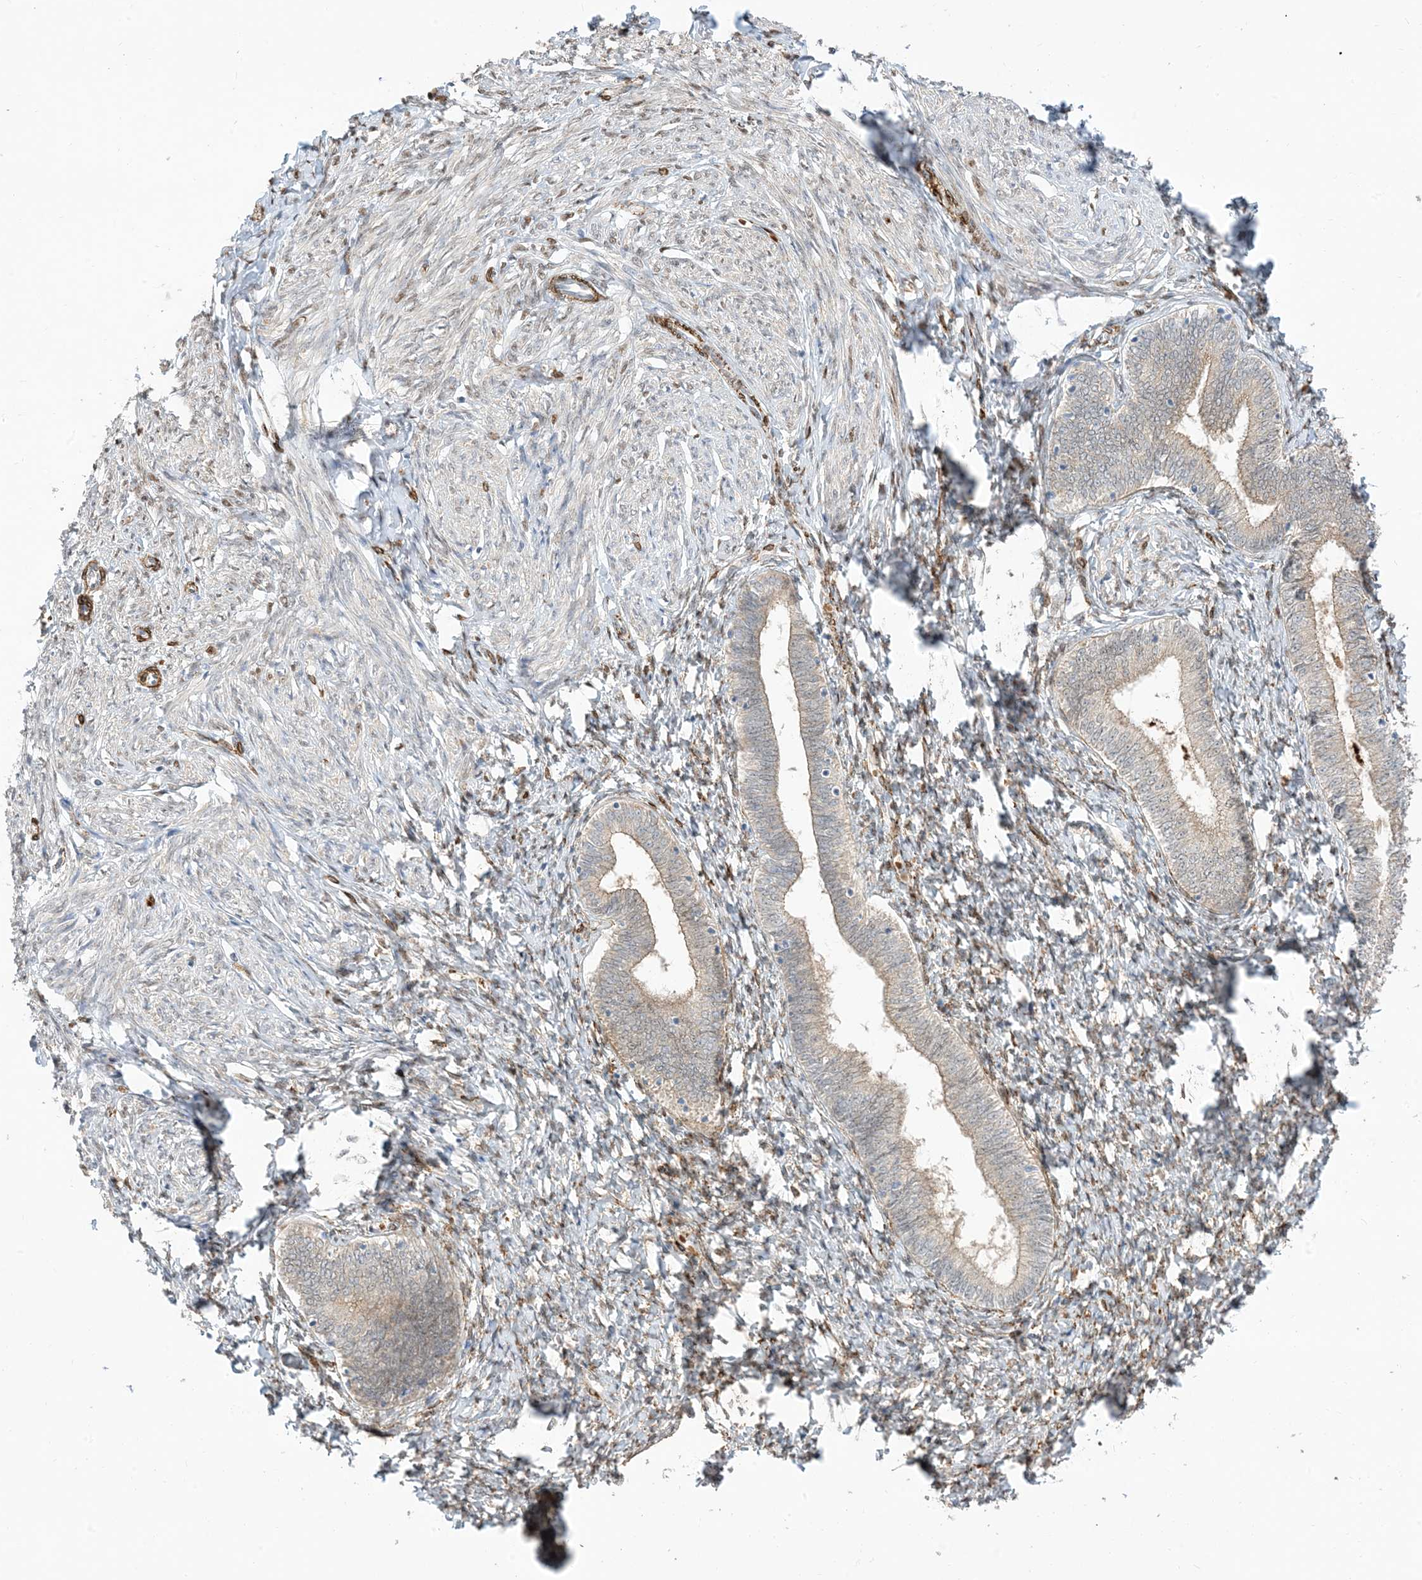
{"staining": {"intensity": "moderate", "quantity": "25%-75%", "location": "nuclear"}, "tissue": "endometrium", "cell_type": "Cells in endometrial stroma", "image_type": "normal", "snomed": [{"axis": "morphology", "description": "Normal tissue, NOS"}, {"axis": "topography", "description": "Endometrium"}], "caption": "This image reveals IHC staining of benign endometrium, with medium moderate nuclear expression in approximately 25%-75% of cells in endometrial stroma.", "gene": "RIN1", "patient": {"sex": "female", "age": 72}}